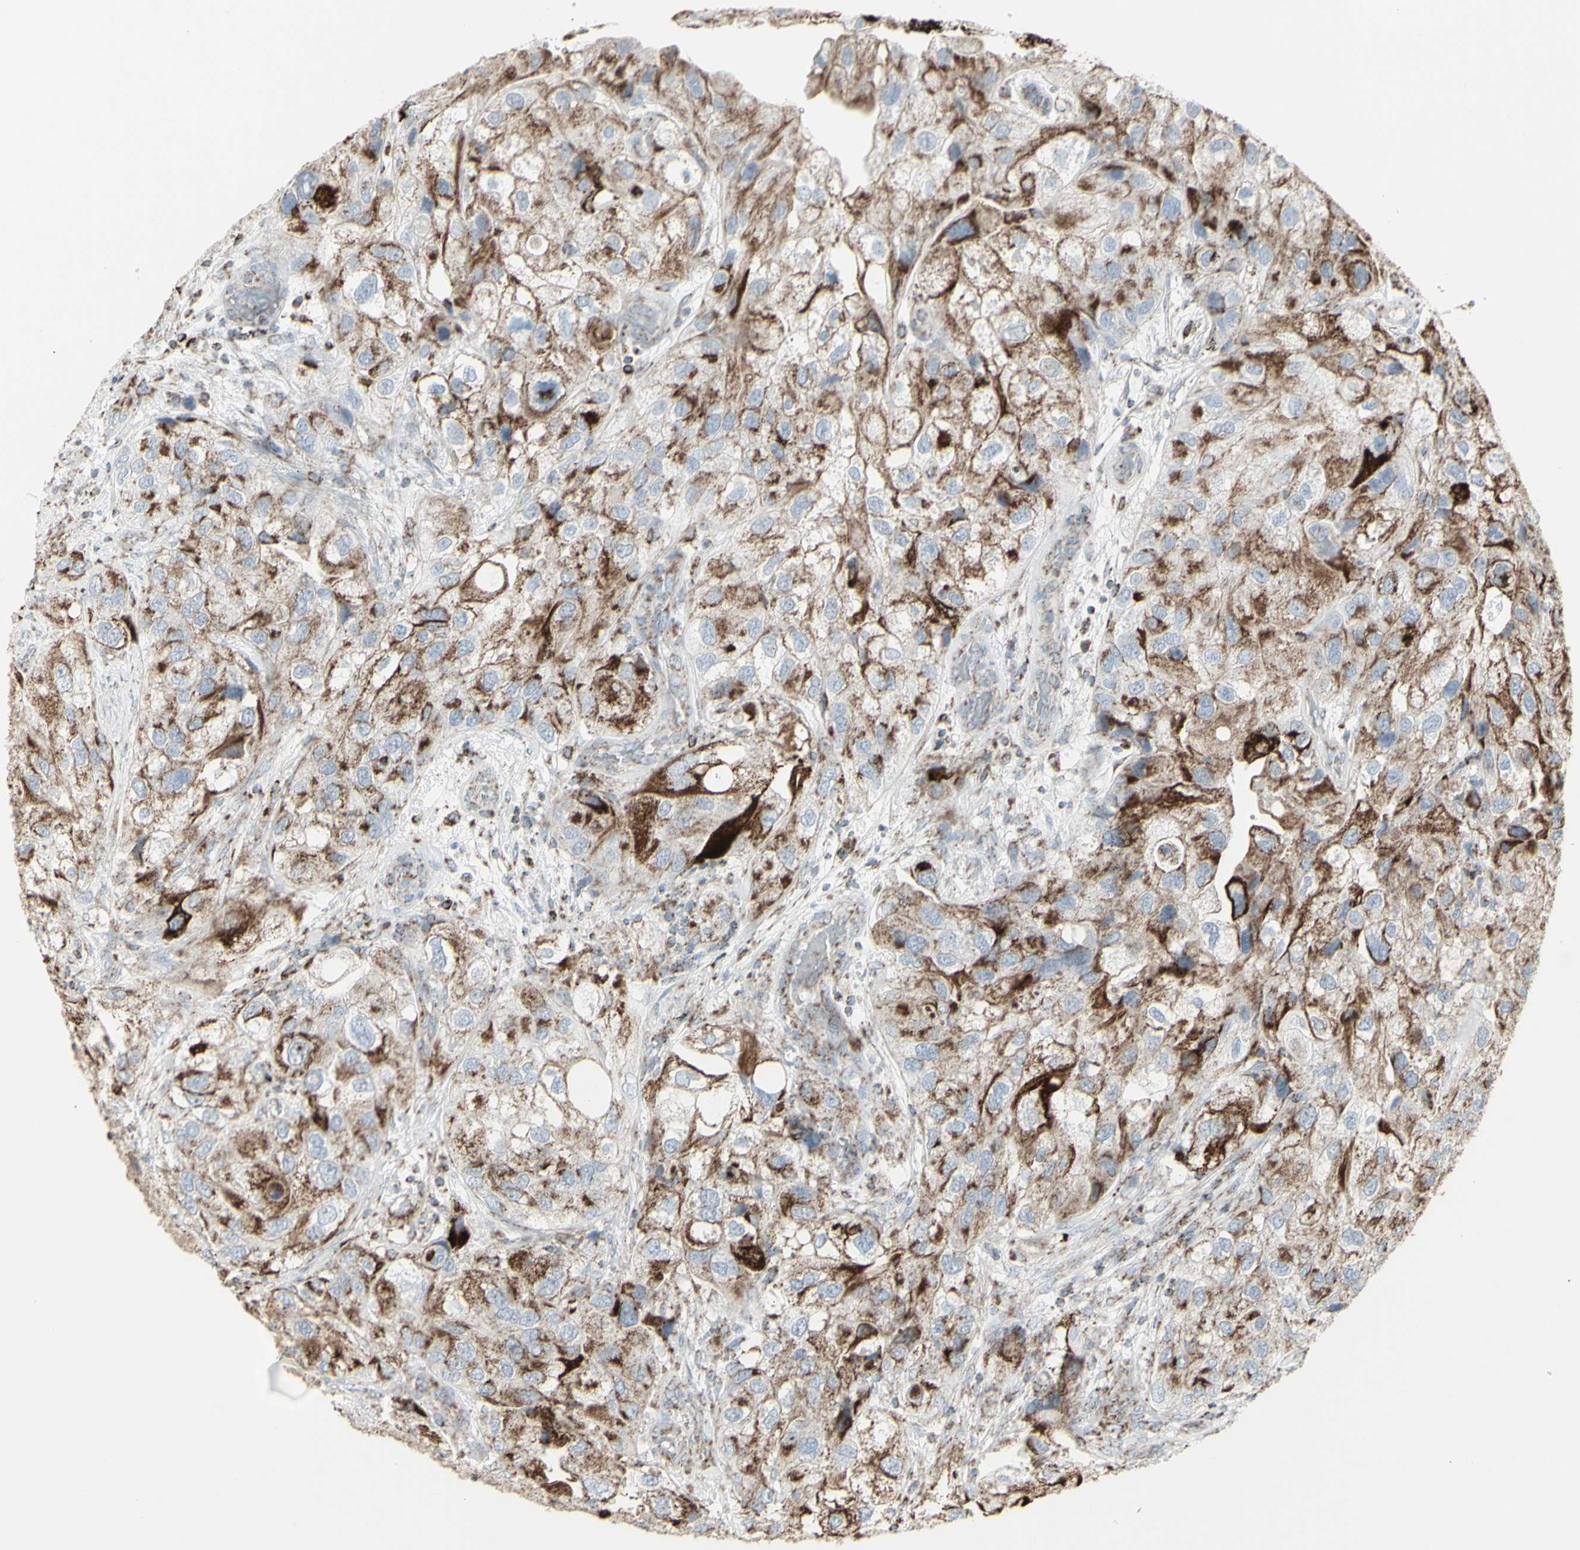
{"staining": {"intensity": "strong", "quantity": ">75%", "location": "cytoplasmic/membranous"}, "tissue": "urothelial cancer", "cell_type": "Tumor cells", "image_type": "cancer", "snomed": [{"axis": "morphology", "description": "Urothelial carcinoma, High grade"}, {"axis": "topography", "description": "Urinary bladder"}], "caption": "High-grade urothelial carcinoma was stained to show a protein in brown. There is high levels of strong cytoplasmic/membranous positivity in about >75% of tumor cells. Nuclei are stained in blue.", "gene": "PLGRKT", "patient": {"sex": "female", "age": 64}}